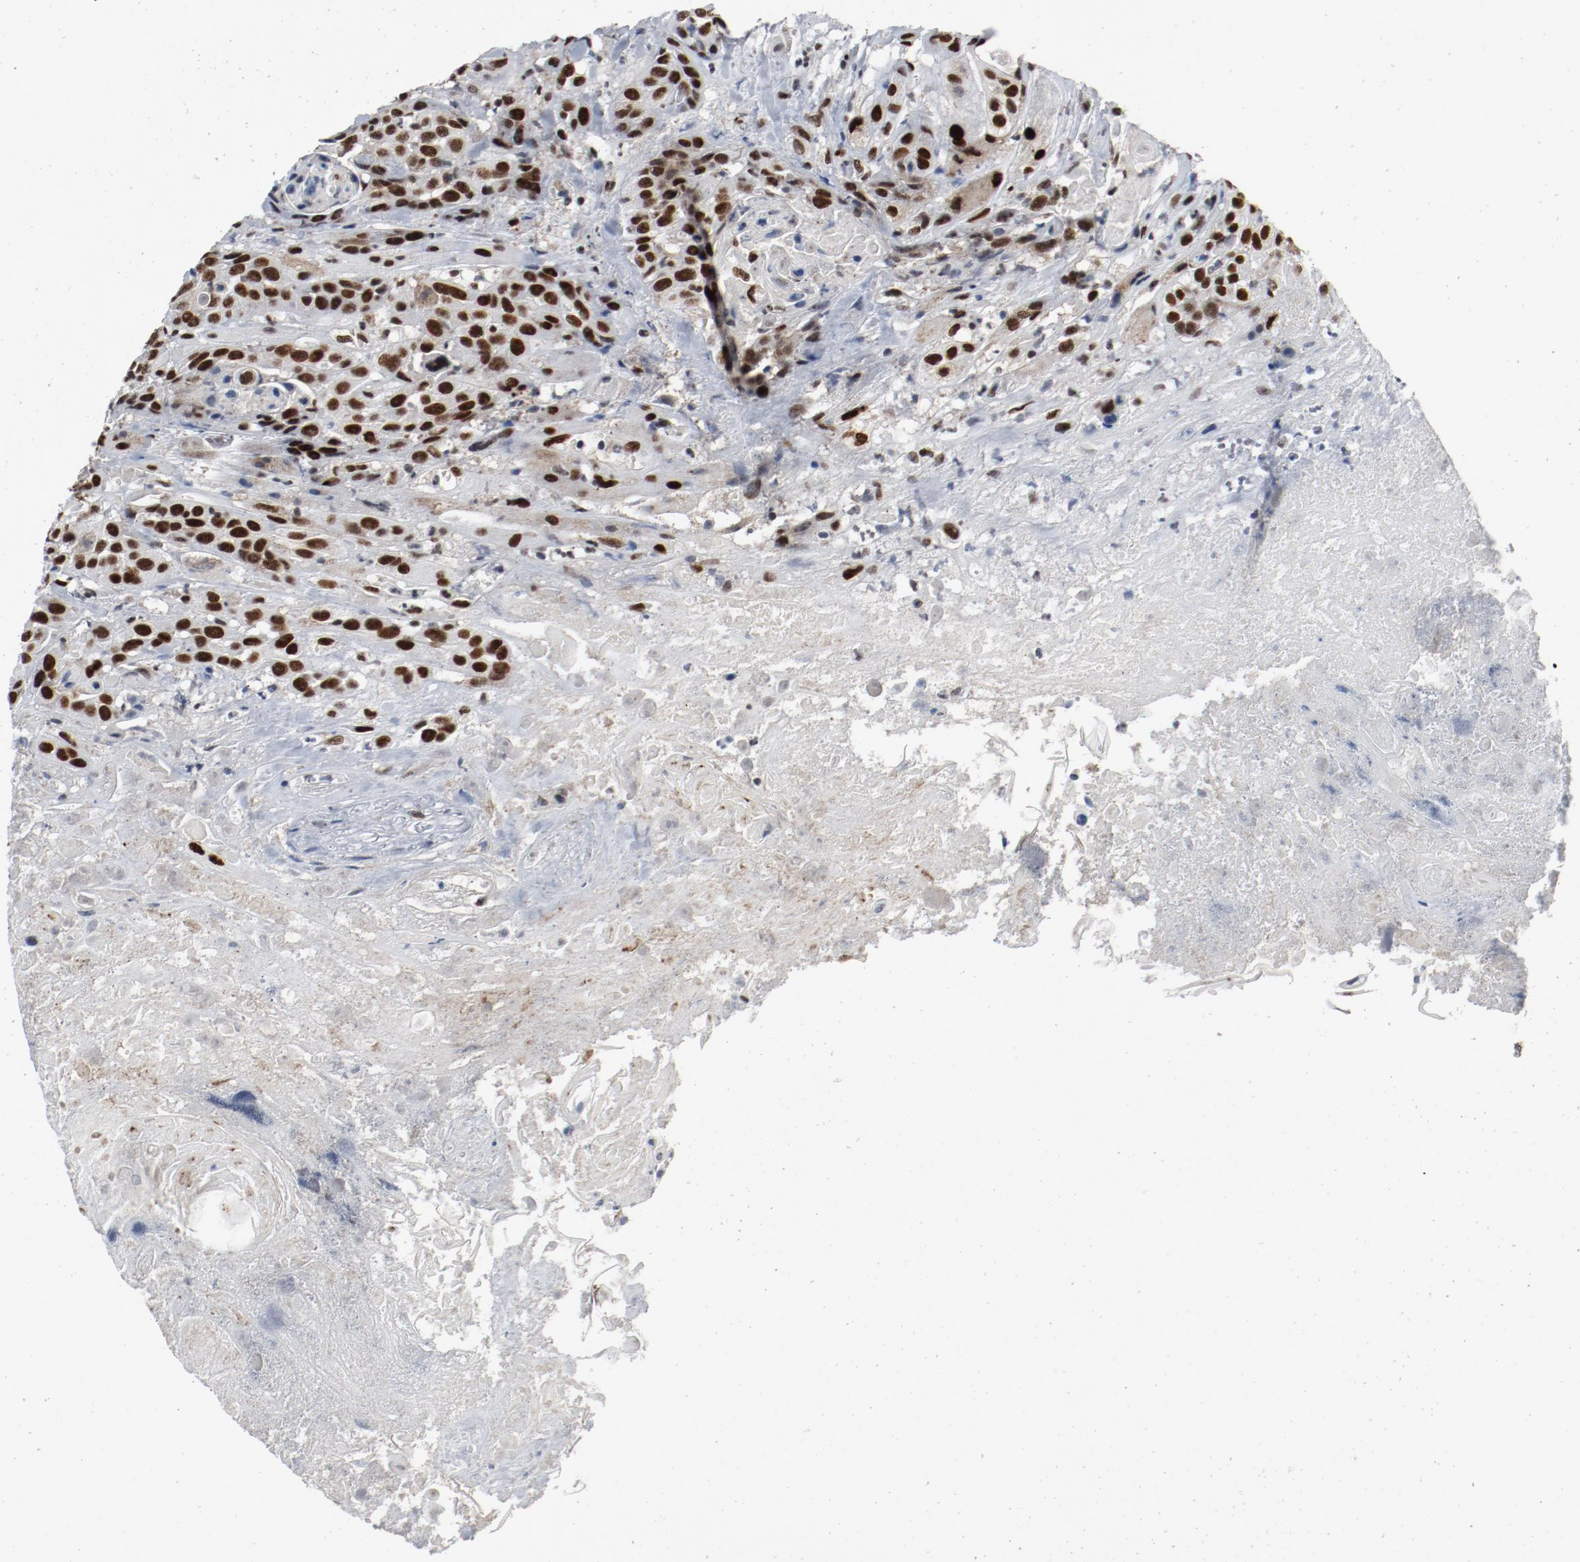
{"staining": {"intensity": "strong", "quantity": ">75%", "location": "nuclear"}, "tissue": "head and neck cancer", "cell_type": "Tumor cells", "image_type": "cancer", "snomed": [{"axis": "morphology", "description": "Squamous cell carcinoma, NOS"}, {"axis": "topography", "description": "Head-Neck"}], "caption": "Immunohistochemical staining of human head and neck squamous cell carcinoma reveals high levels of strong nuclear protein expression in approximately >75% of tumor cells.", "gene": "JMJD6", "patient": {"sex": "female", "age": 84}}